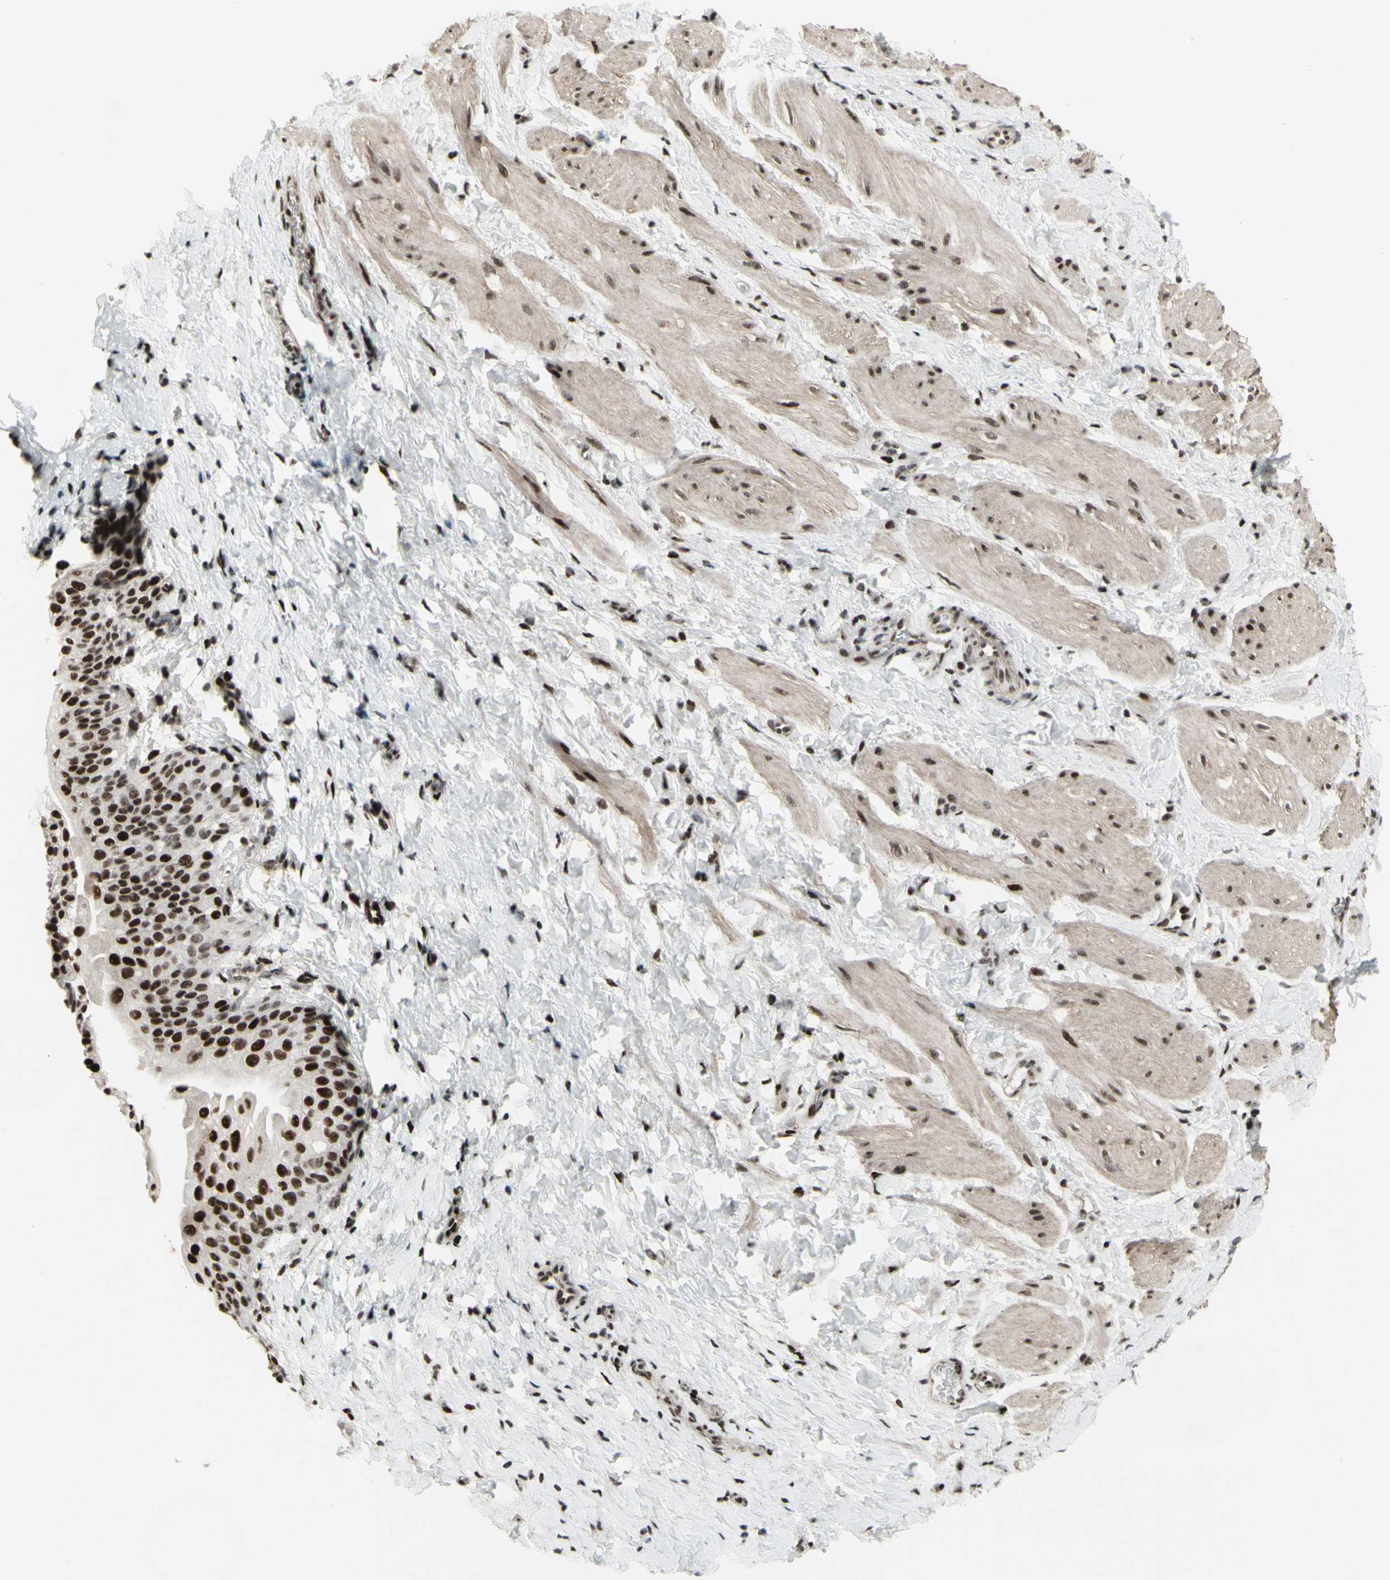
{"staining": {"intensity": "moderate", "quantity": "25%-75%", "location": "cytoplasmic/membranous,nuclear"}, "tissue": "smooth muscle", "cell_type": "Smooth muscle cells", "image_type": "normal", "snomed": [{"axis": "morphology", "description": "Normal tissue, NOS"}, {"axis": "topography", "description": "Smooth muscle"}], "caption": "A photomicrograph of human smooth muscle stained for a protein demonstrates moderate cytoplasmic/membranous,nuclear brown staining in smooth muscle cells. The protein of interest is shown in brown color, while the nuclei are stained blue.", "gene": "SUPT6H", "patient": {"sex": "male", "age": 16}}